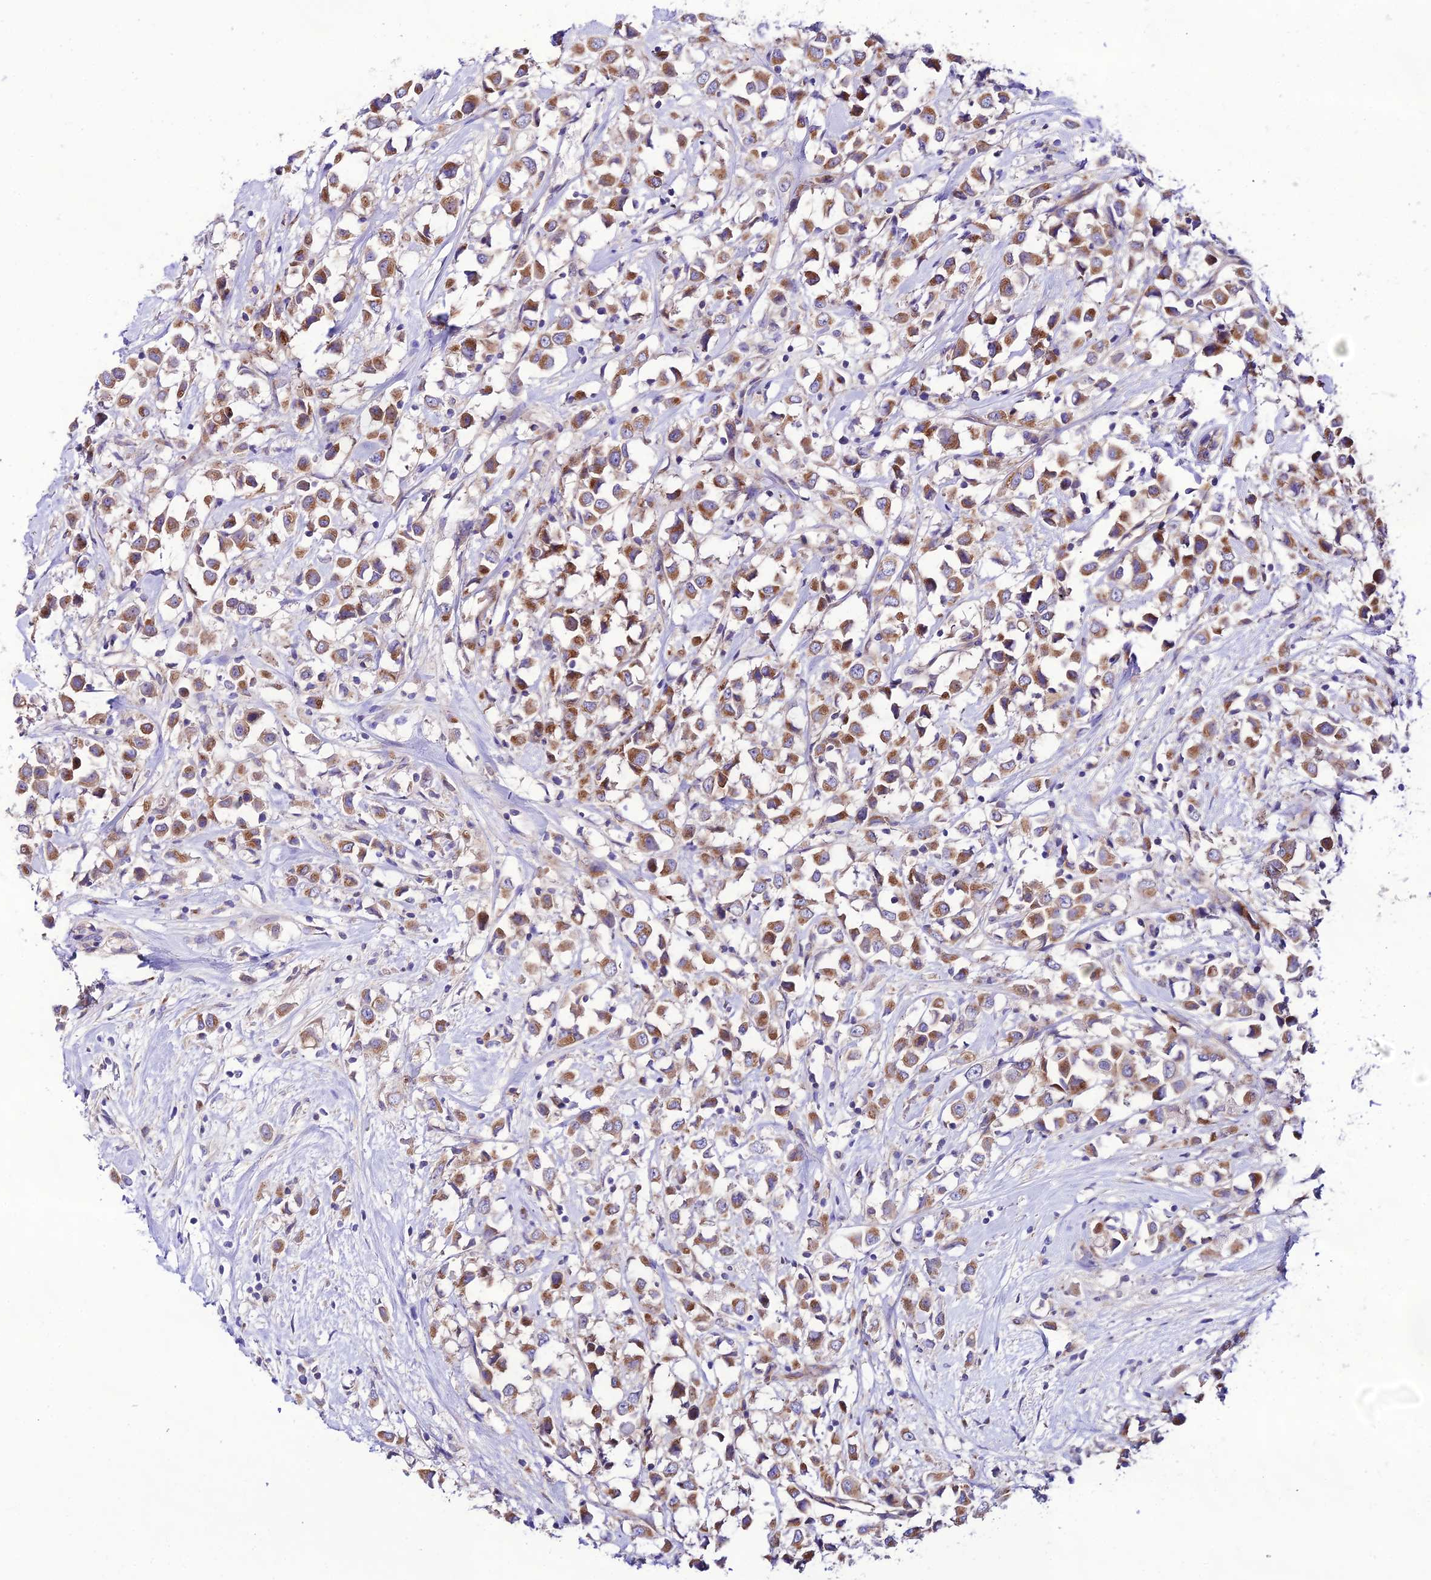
{"staining": {"intensity": "moderate", "quantity": ">75%", "location": "cytoplasmic/membranous"}, "tissue": "breast cancer", "cell_type": "Tumor cells", "image_type": "cancer", "snomed": [{"axis": "morphology", "description": "Duct carcinoma"}, {"axis": "topography", "description": "Breast"}], "caption": "Breast cancer (infiltrating ductal carcinoma) stained for a protein displays moderate cytoplasmic/membranous positivity in tumor cells.", "gene": "LACTB2", "patient": {"sex": "female", "age": 61}}